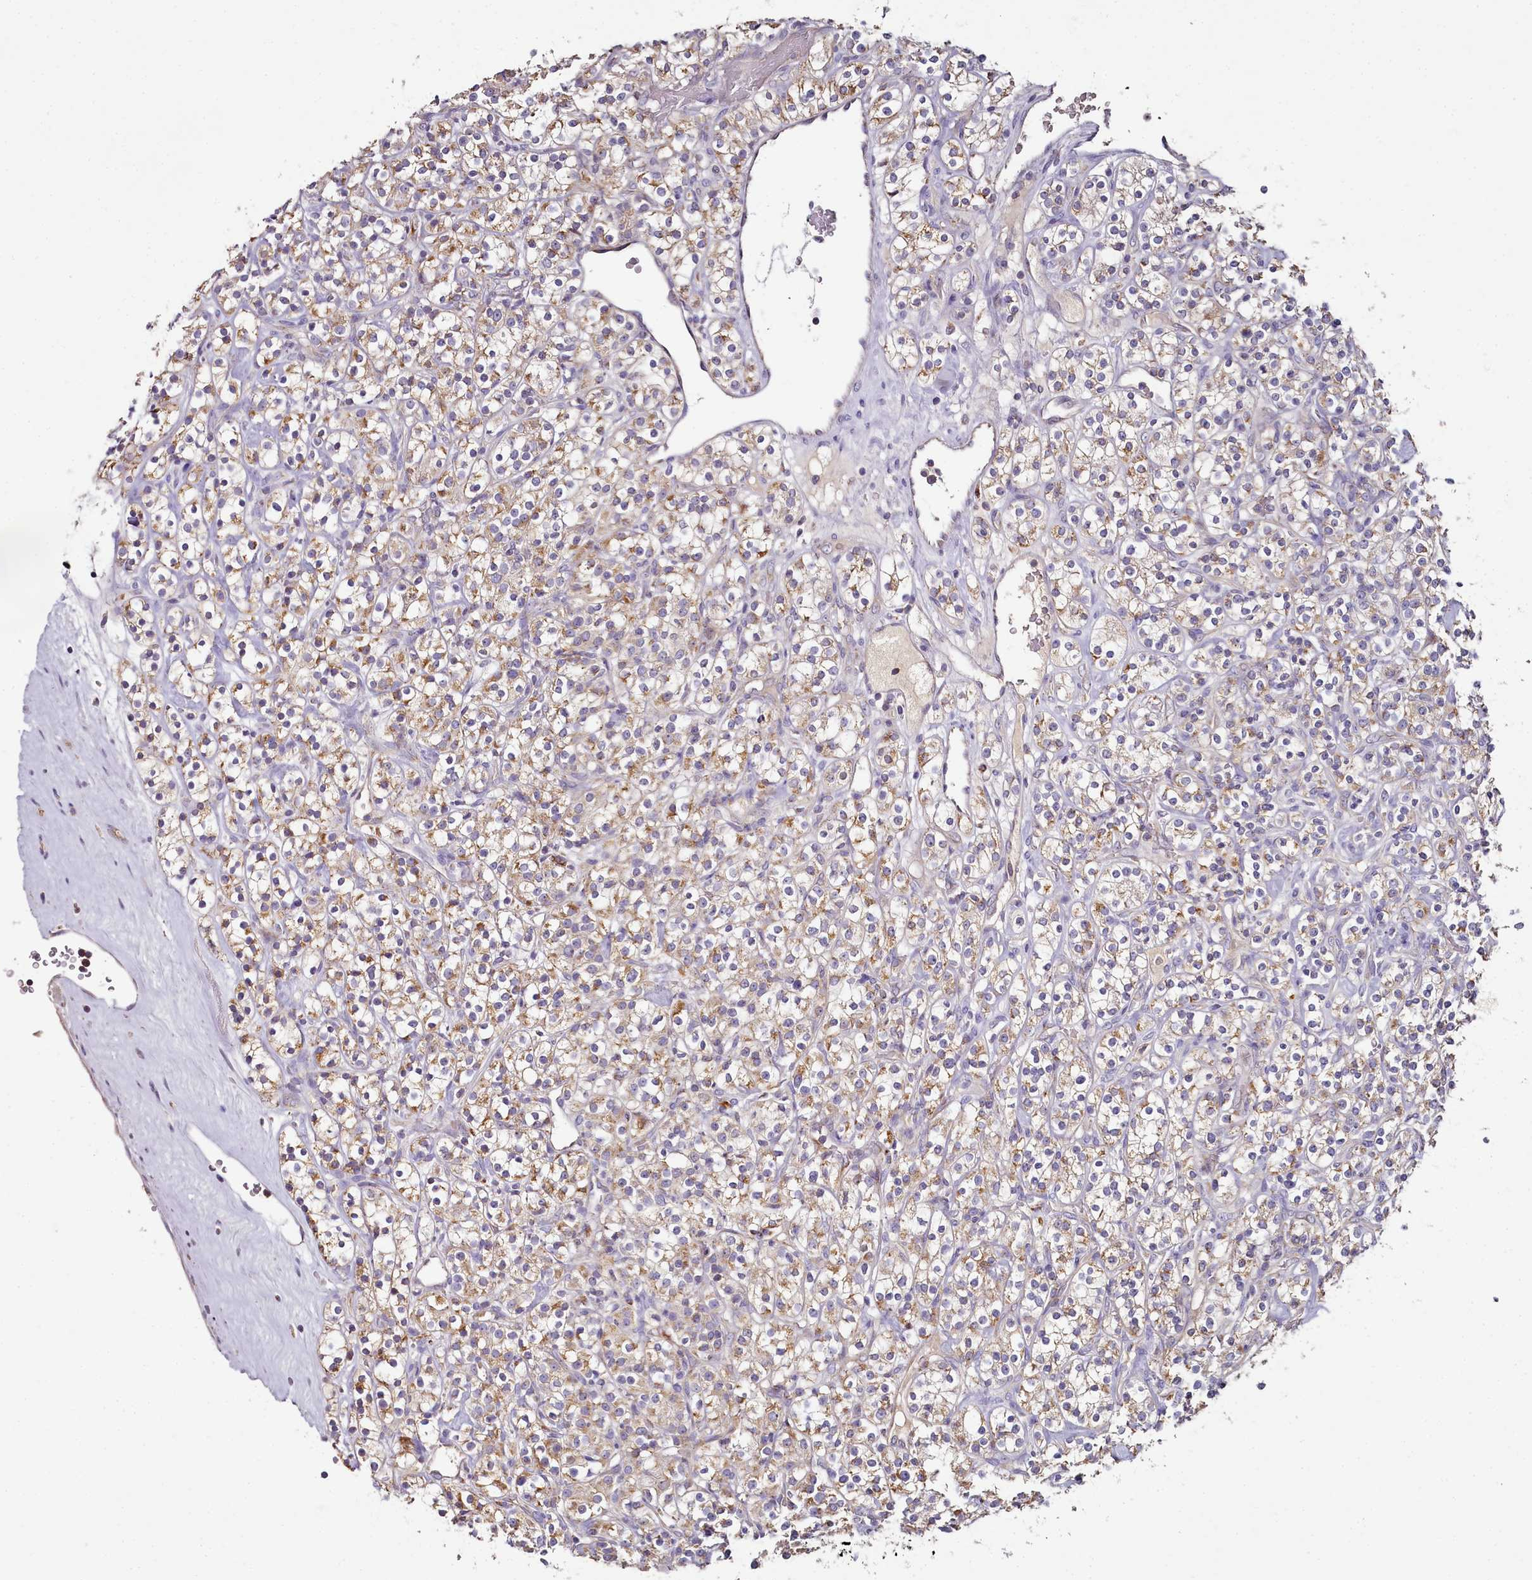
{"staining": {"intensity": "moderate", "quantity": "25%-75%", "location": "cytoplasmic/membranous"}, "tissue": "renal cancer", "cell_type": "Tumor cells", "image_type": "cancer", "snomed": [{"axis": "morphology", "description": "Adenocarcinoma, NOS"}, {"axis": "topography", "description": "Kidney"}], "caption": "IHC (DAB) staining of adenocarcinoma (renal) reveals moderate cytoplasmic/membranous protein expression in approximately 25%-75% of tumor cells. The staining is performed using DAB (3,3'-diaminobenzidine) brown chromogen to label protein expression. The nuclei are counter-stained blue using hematoxylin.", "gene": "ACSS1", "patient": {"sex": "male", "age": 77}}